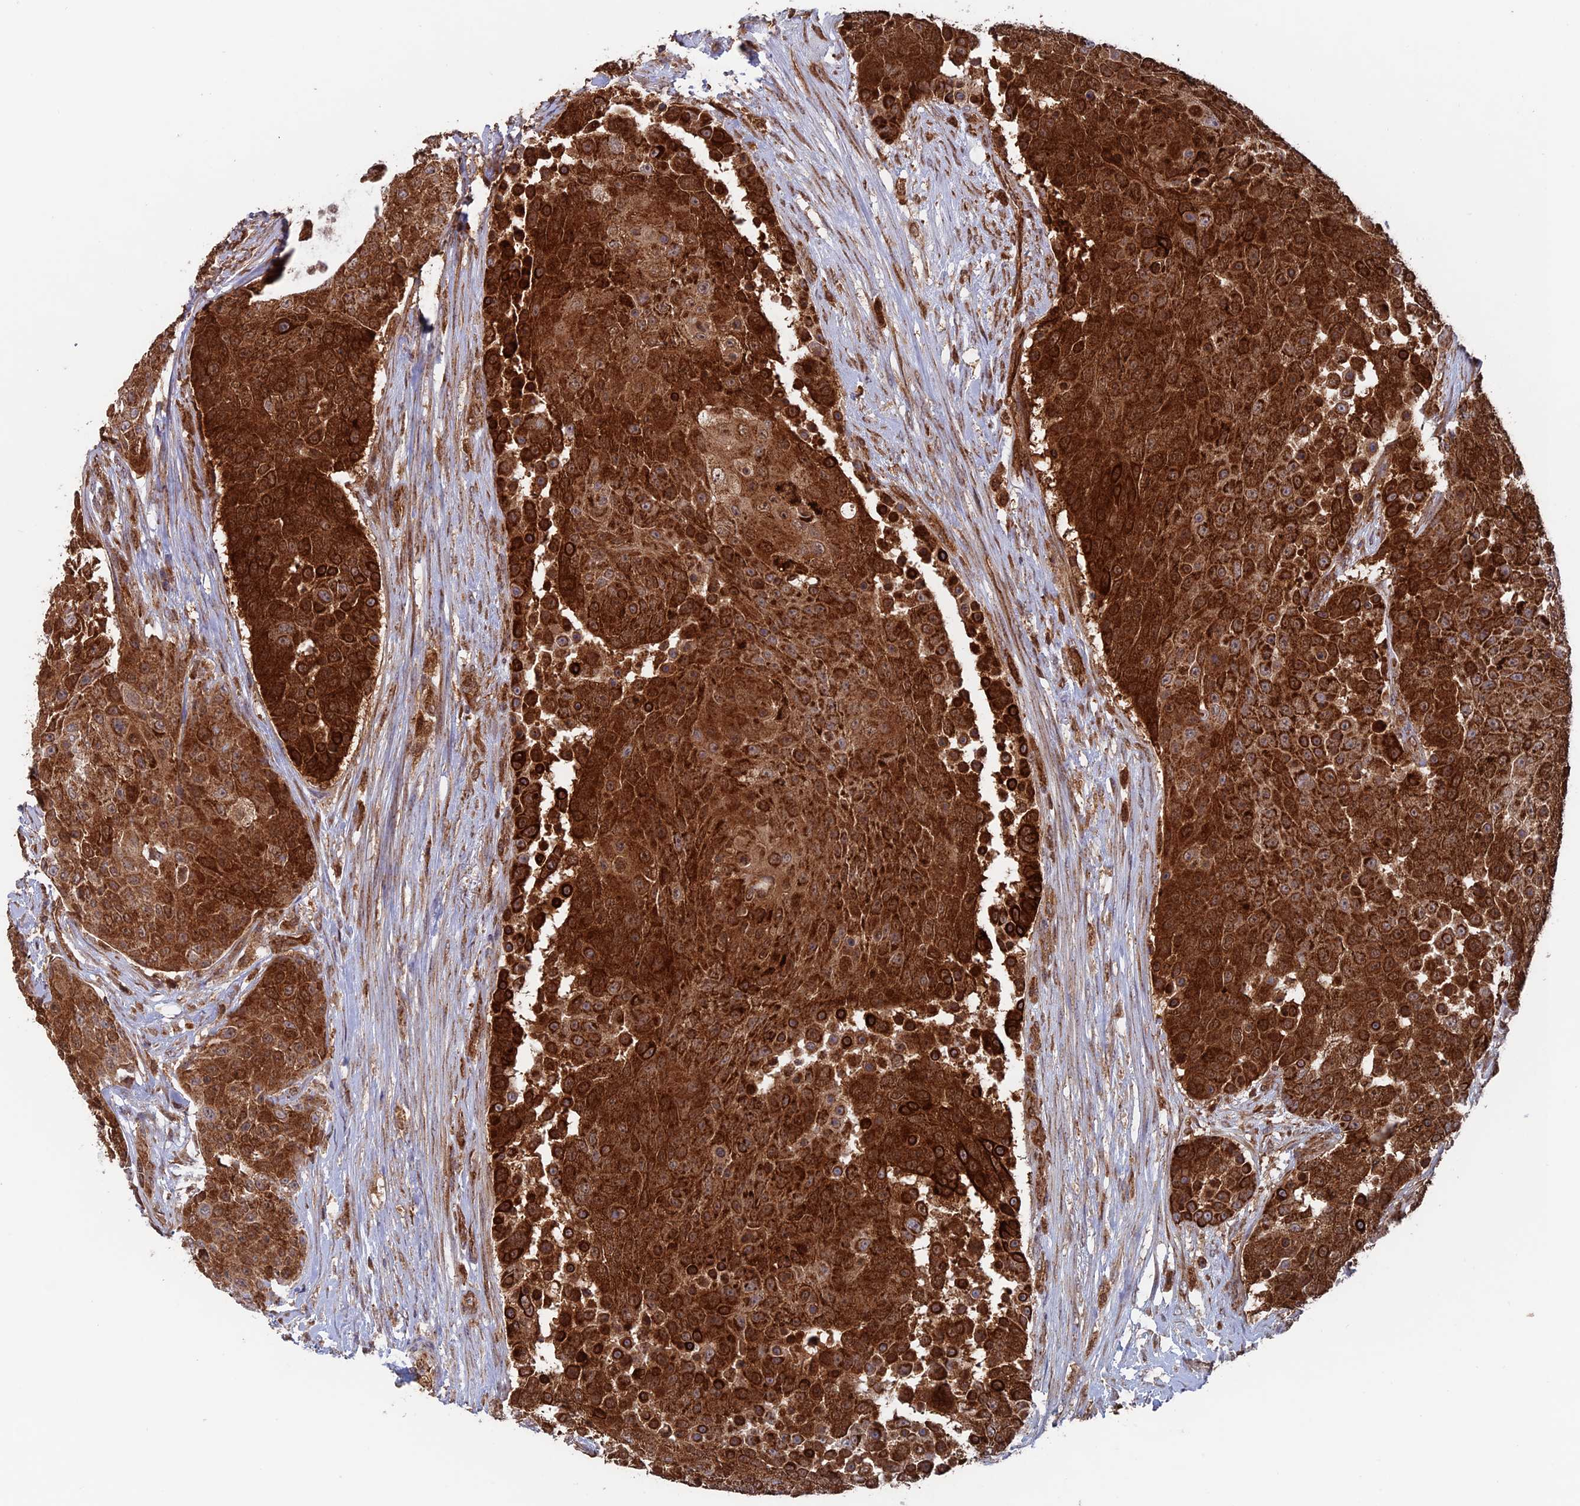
{"staining": {"intensity": "strong", "quantity": ">75%", "location": "cytoplasmic/membranous"}, "tissue": "urothelial cancer", "cell_type": "Tumor cells", "image_type": "cancer", "snomed": [{"axis": "morphology", "description": "Urothelial carcinoma, High grade"}, {"axis": "topography", "description": "Urinary bladder"}], "caption": "Tumor cells reveal high levels of strong cytoplasmic/membranous staining in about >75% of cells in urothelial cancer.", "gene": "DTYMK", "patient": {"sex": "female", "age": 63}}